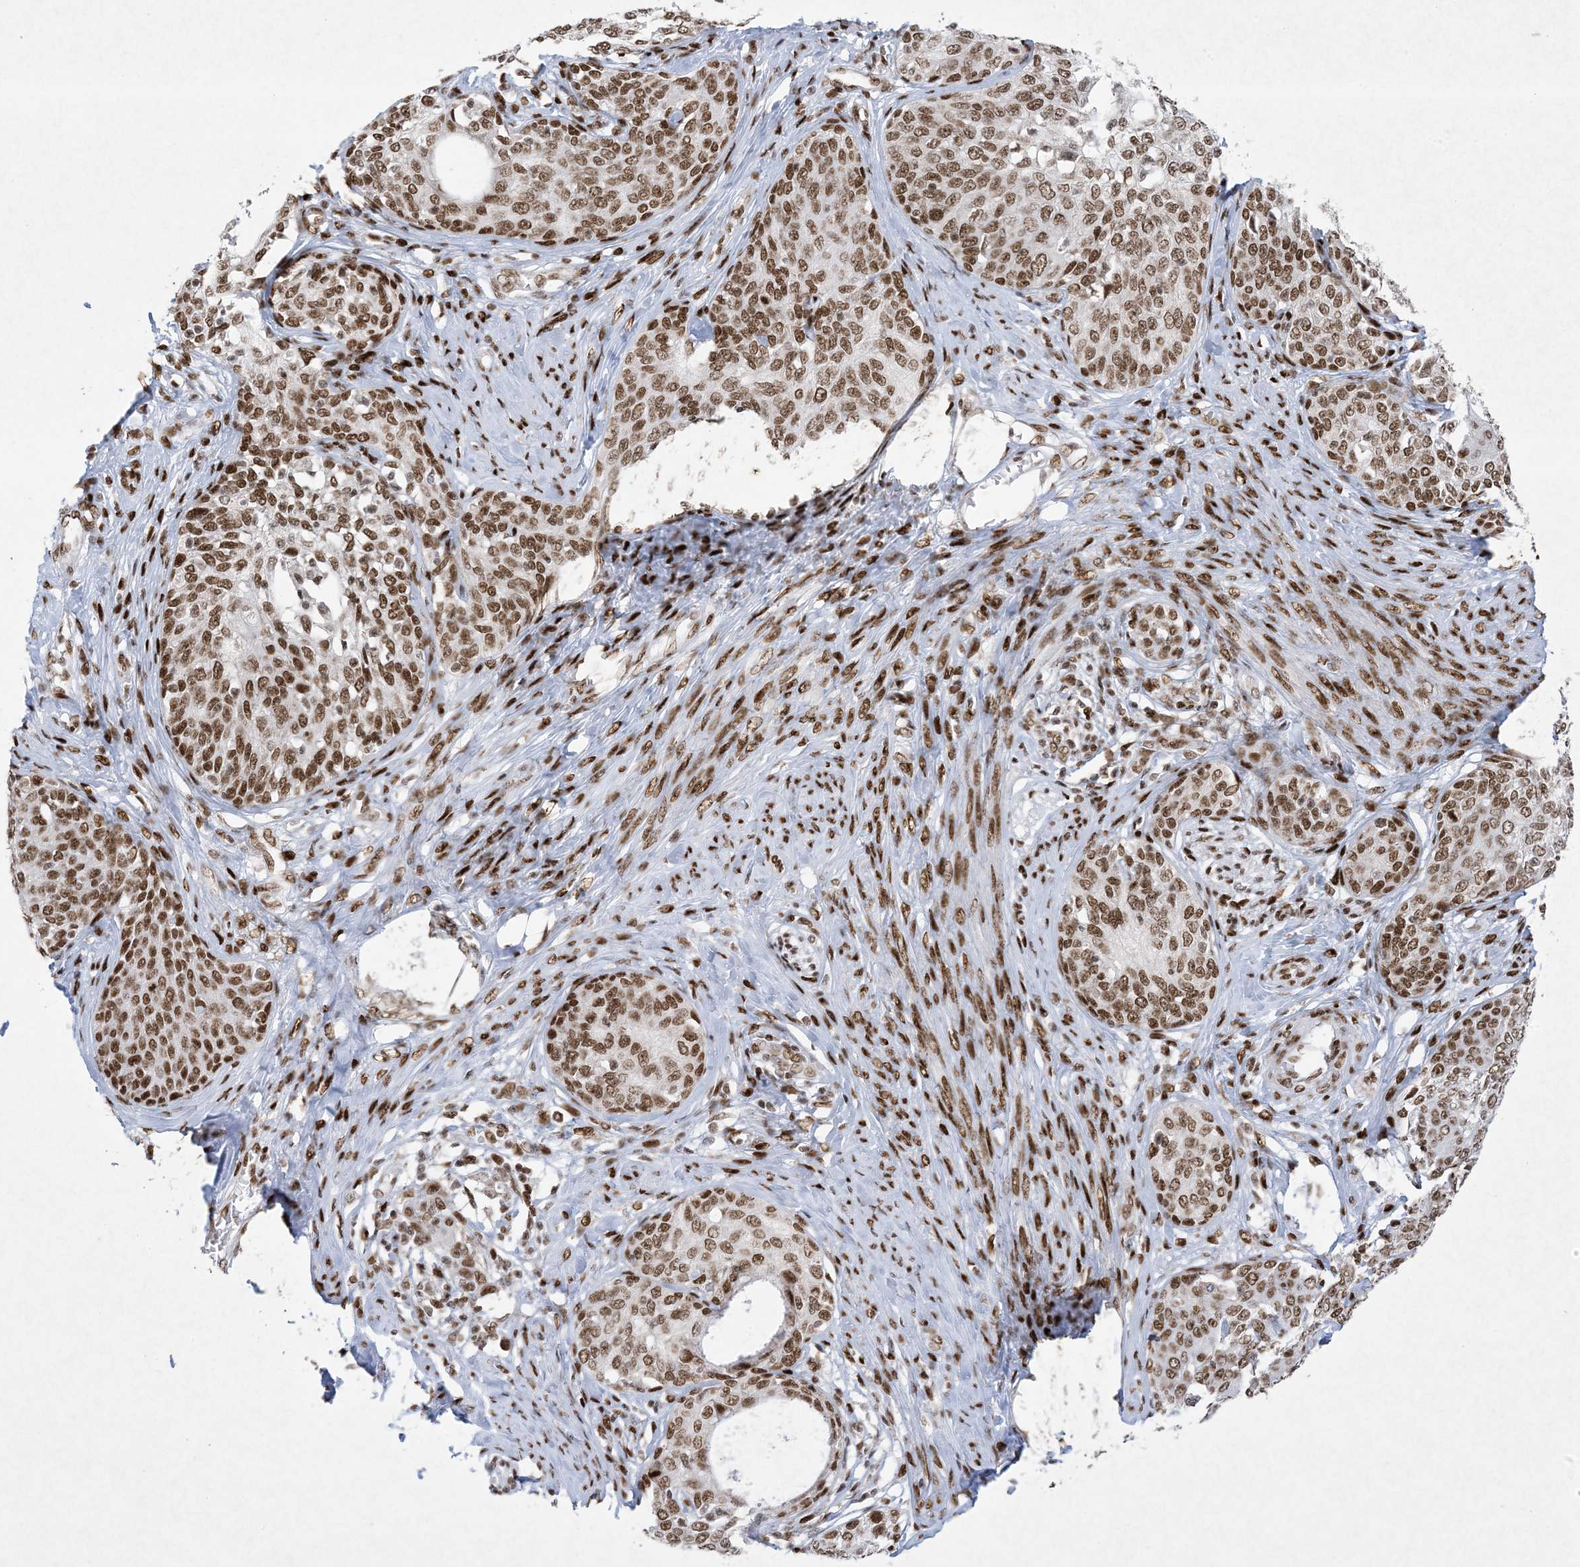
{"staining": {"intensity": "moderate", "quantity": ">75%", "location": "nuclear"}, "tissue": "cervical cancer", "cell_type": "Tumor cells", "image_type": "cancer", "snomed": [{"axis": "morphology", "description": "Squamous cell carcinoma, NOS"}, {"axis": "morphology", "description": "Adenocarcinoma, NOS"}, {"axis": "topography", "description": "Cervix"}], "caption": "DAB immunohistochemical staining of cervical cancer (squamous cell carcinoma) shows moderate nuclear protein positivity in approximately >75% of tumor cells.", "gene": "PKNOX2", "patient": {"sex": "female", "age": 52}}